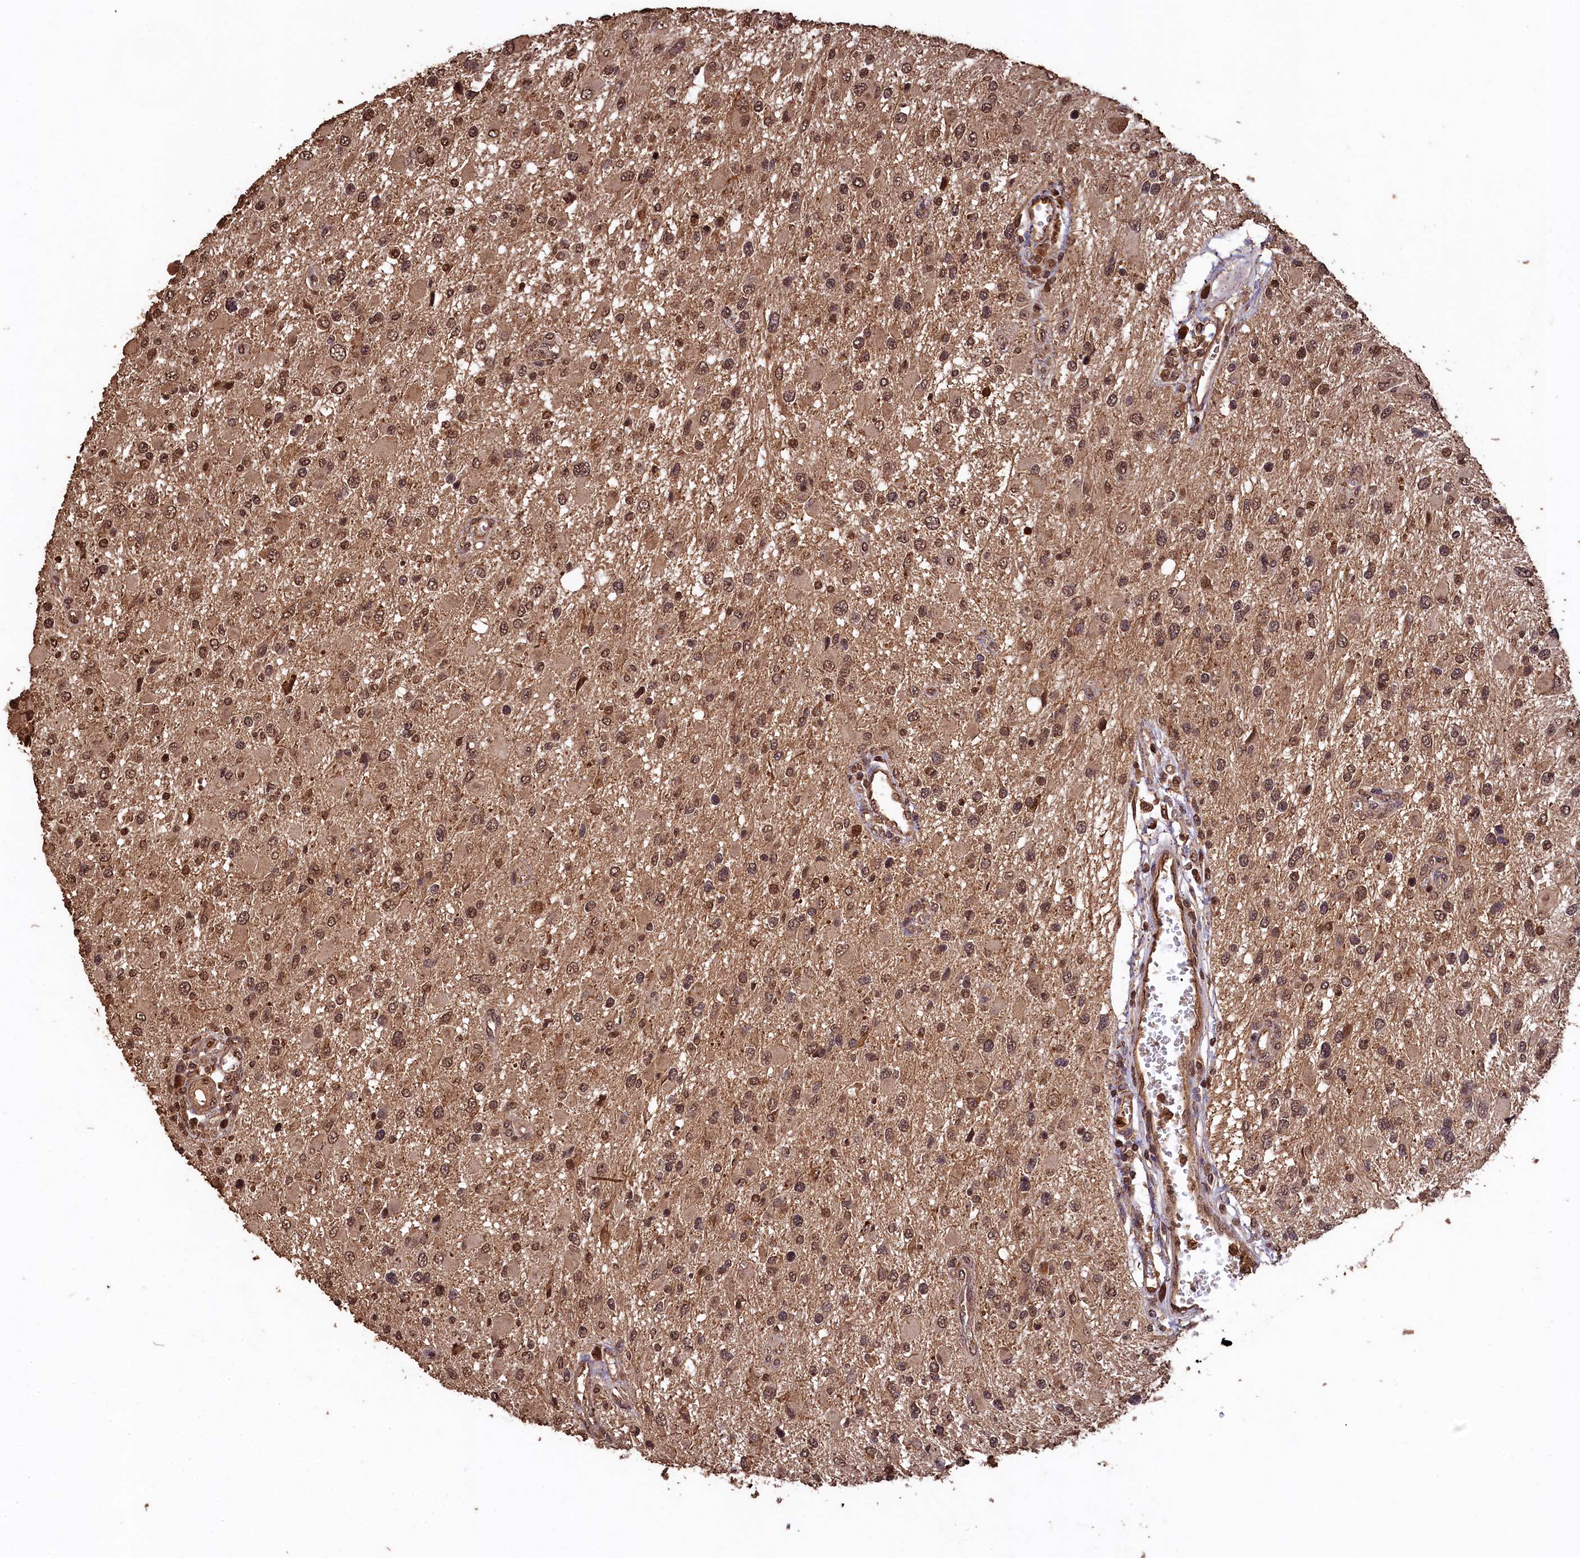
{"staining": {"intensity": "moderate", "quantity": ">75%", "location": "nuclear"}, "tissue": "glioma", "cell_type": "Tumor cells", "image_type": "cancer", "snomed": [{"axis": "morphology", "description": "Glioma, malignant, High grade"}, {"axis": "topography", "description": "Brain"}], "caption": "Protein expression analysis of high-grade glioma (malignant) demonstrates moderate nuclear positivity in about >75% of tumor cells.", "gene": "CEP57L1", "patient": {"sex": "male", "age": 53}}